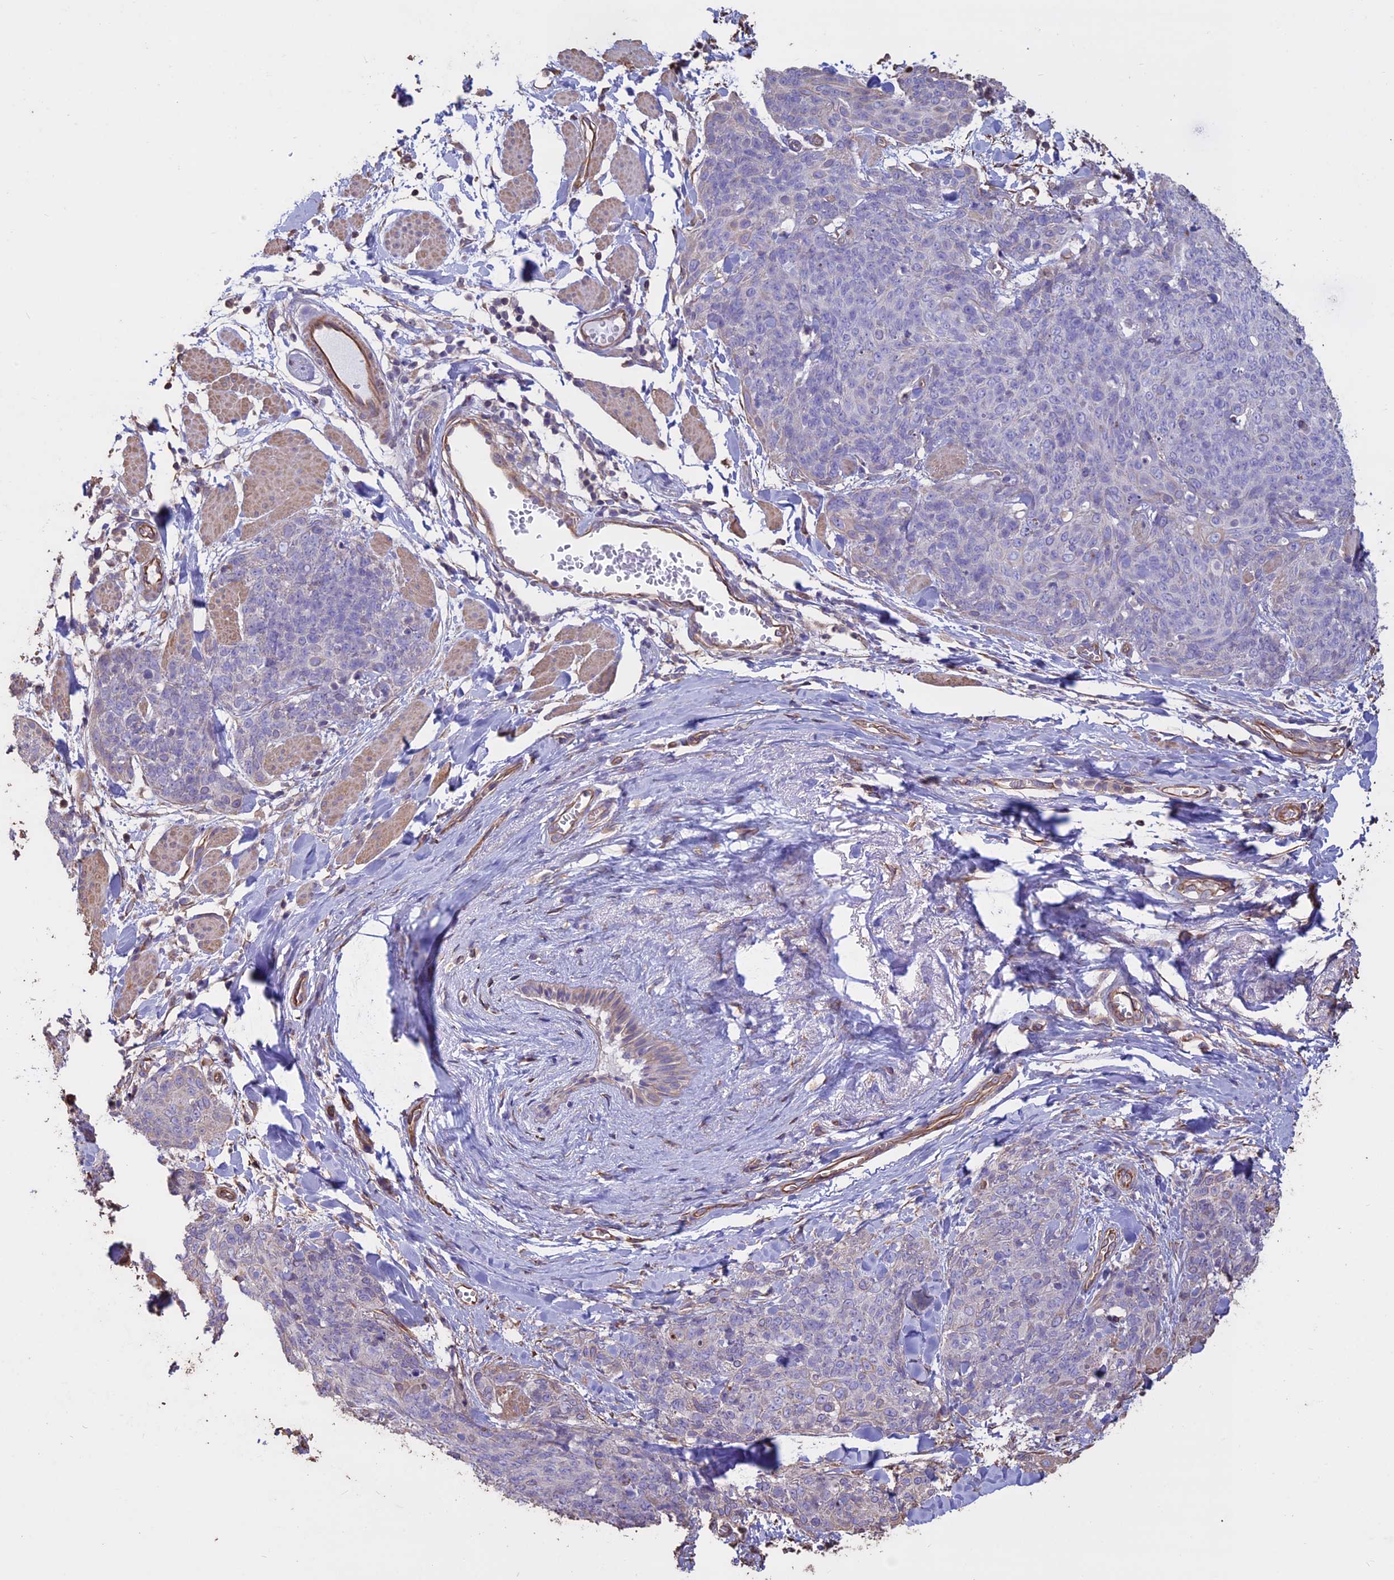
{"staining": {"intensity": "negative", "quantity": "none", "location": "none"}, "tissue": "skin cancer", "cell_type": "Tumor cells", "image_type": "cancer", "snomed": [{"axis": "morphology", "description": "Squamous cell carcinoma, NOS"}, {"axis": "topography", "description": "Skin"}, {"axis": "topography", "description": "Vulva"}], "caption": "The IHC histopathology image has no significant expression in tumor cells of skin squamous cell carcinoma tissue.", "gene": "CCDC148", "patient": {"sex": "female", "age": 85}}